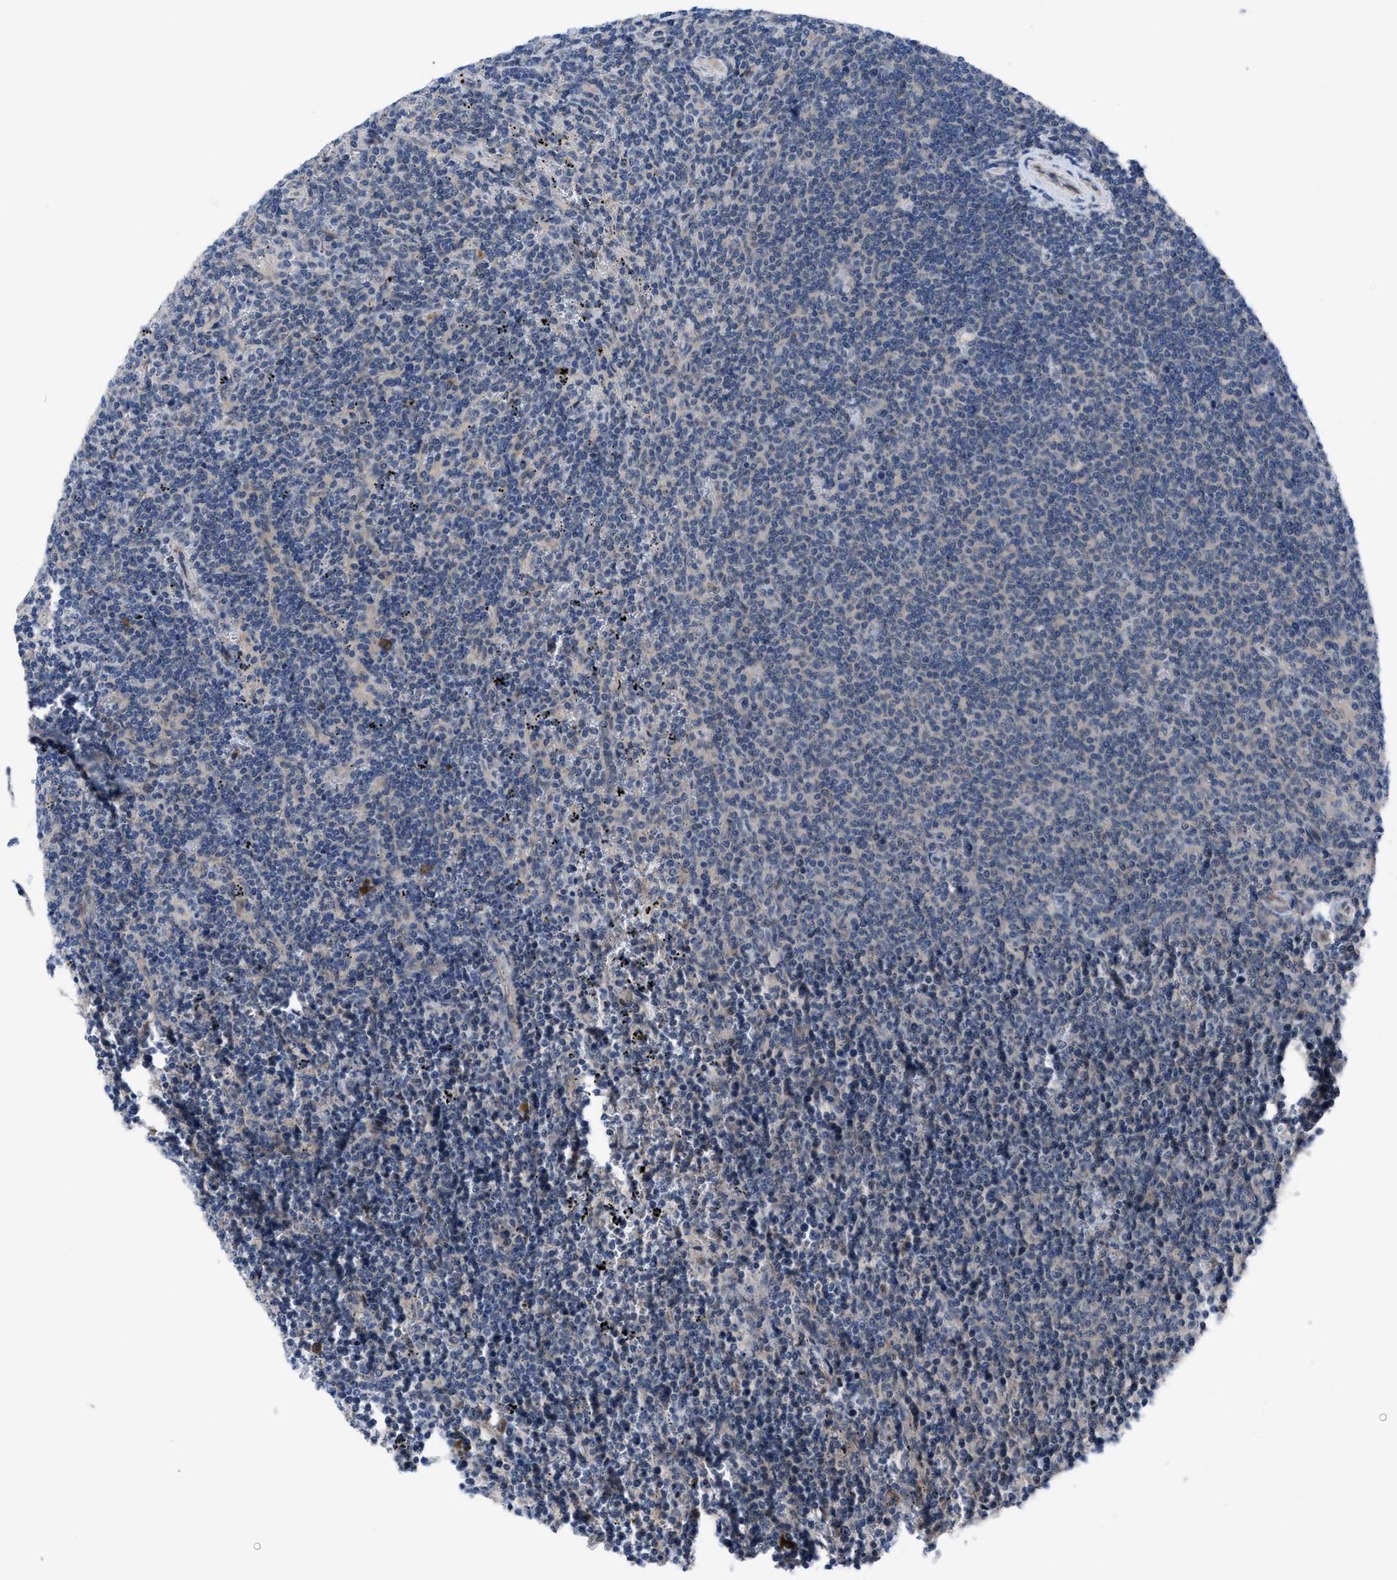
{"staining": {"intensity": "negative", "quantity": "none", "location": "none"}, "tissue": "lymphoma", "cell_type": "Tumor cells", "image_type": "cancer", "snomed": [{"axis": "morphology", "description": "Malignant lymphoma, non-Hodgkin's type, Low grade"}, {"axis": "topography", "description": "Spleen"}], "caption": "The IHC histopathology image has no significant expression in tumor cells of malignant lymphoma, non-Hodgkin's type (low-grade) tissue.", "gene": "IL17RE", "patient": {"sex": "female", "age": 50}}